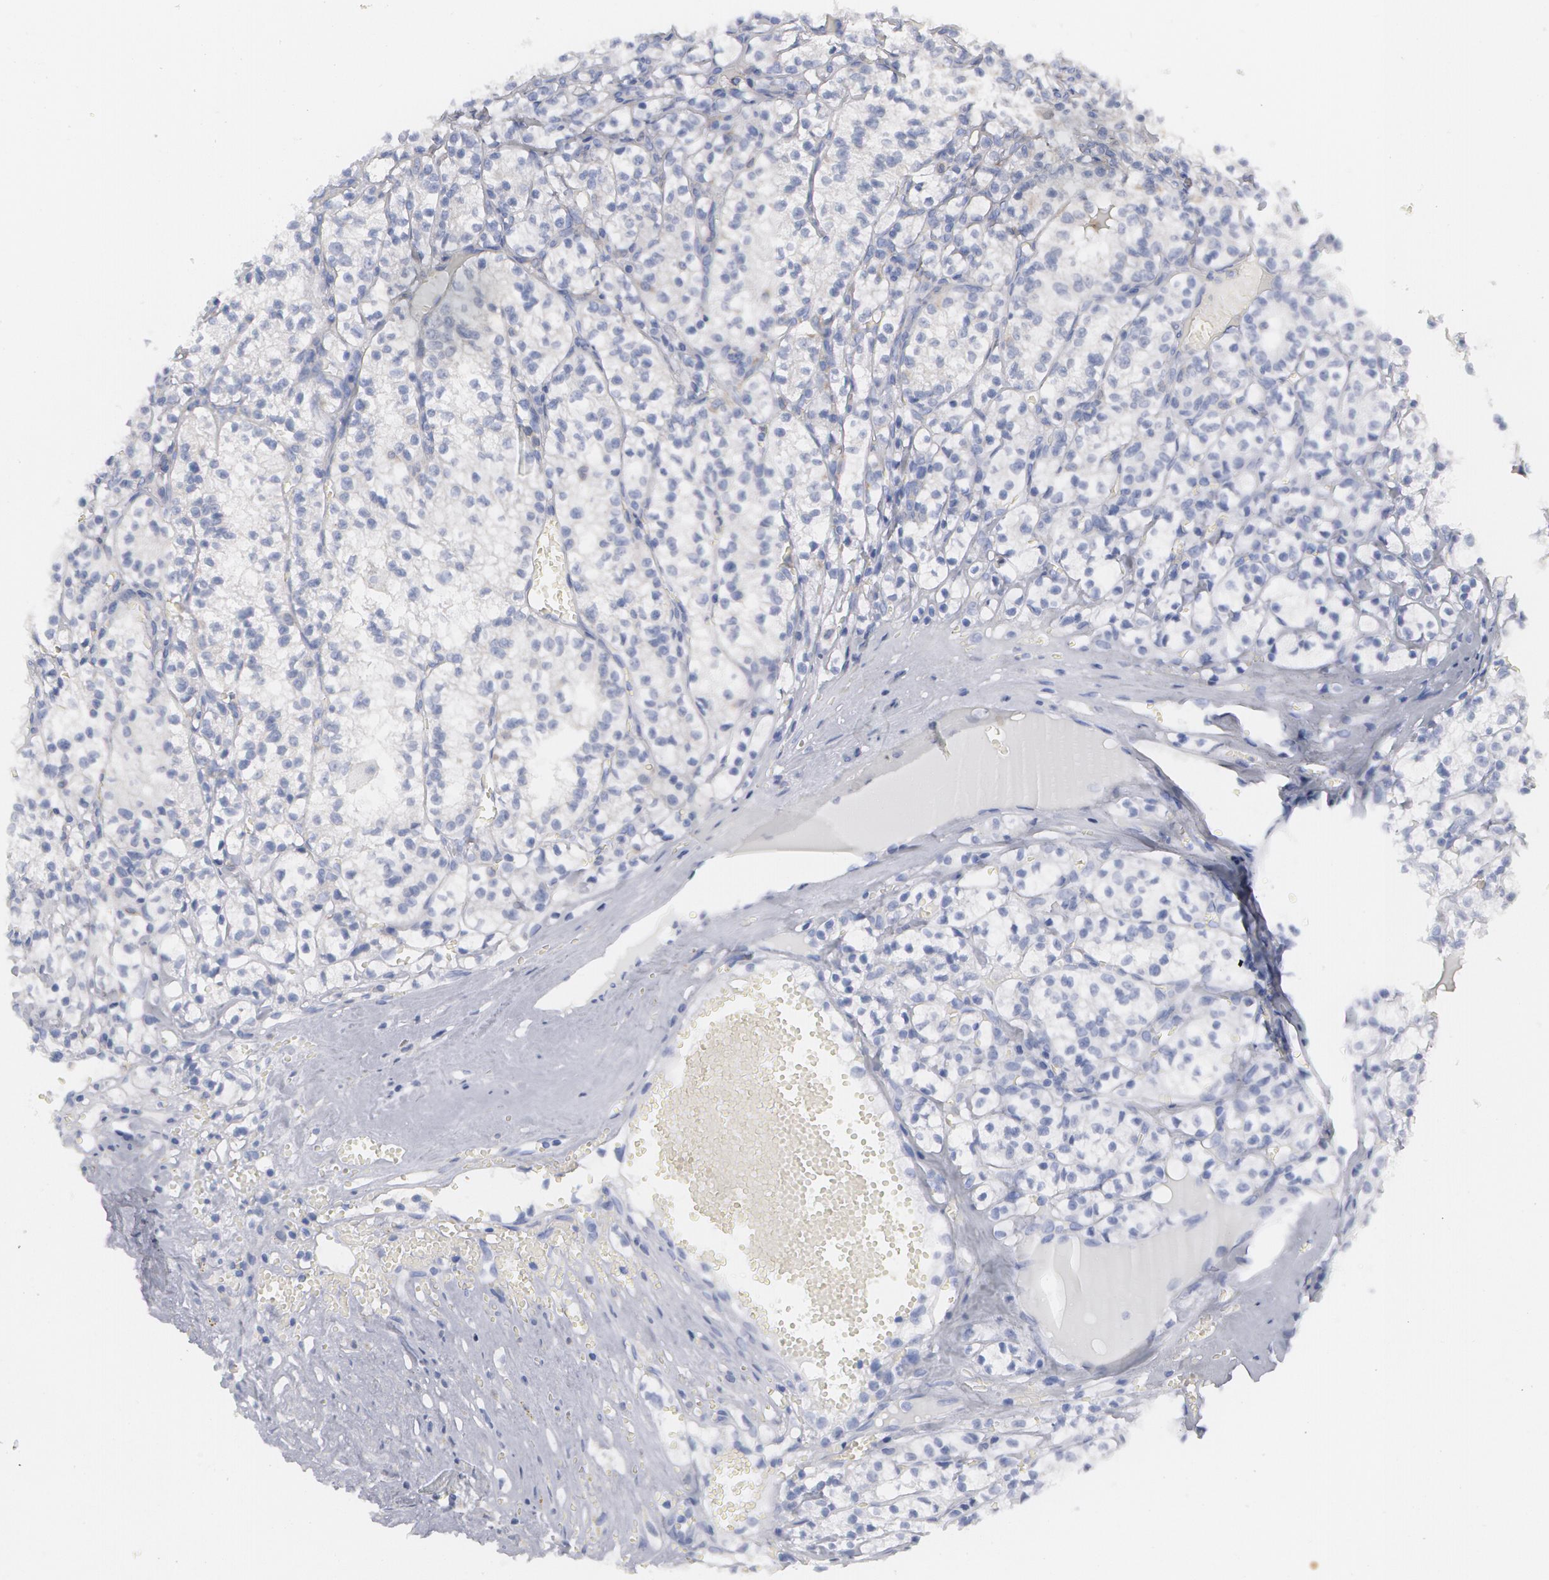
{"staining": {"intensity": "negative", "quantity": "none", "location": "none"}, "tissue": "renal cancer", "cell_type": "Tumor cells", "image_type": "cancer", "snomed": [{"axis": "morphology", "description": "Adenocarcinoma, NOS"}, {"axis": "topography", "description": "Kidney"}], "caption": "Protein analysis of renal cancer shows no significant expression in tumor cells. (Immunohistochemistry, brightfield microscopy, high magnification).", "gene": "SYK", "patient": {"sex": "male", "age": 61}}